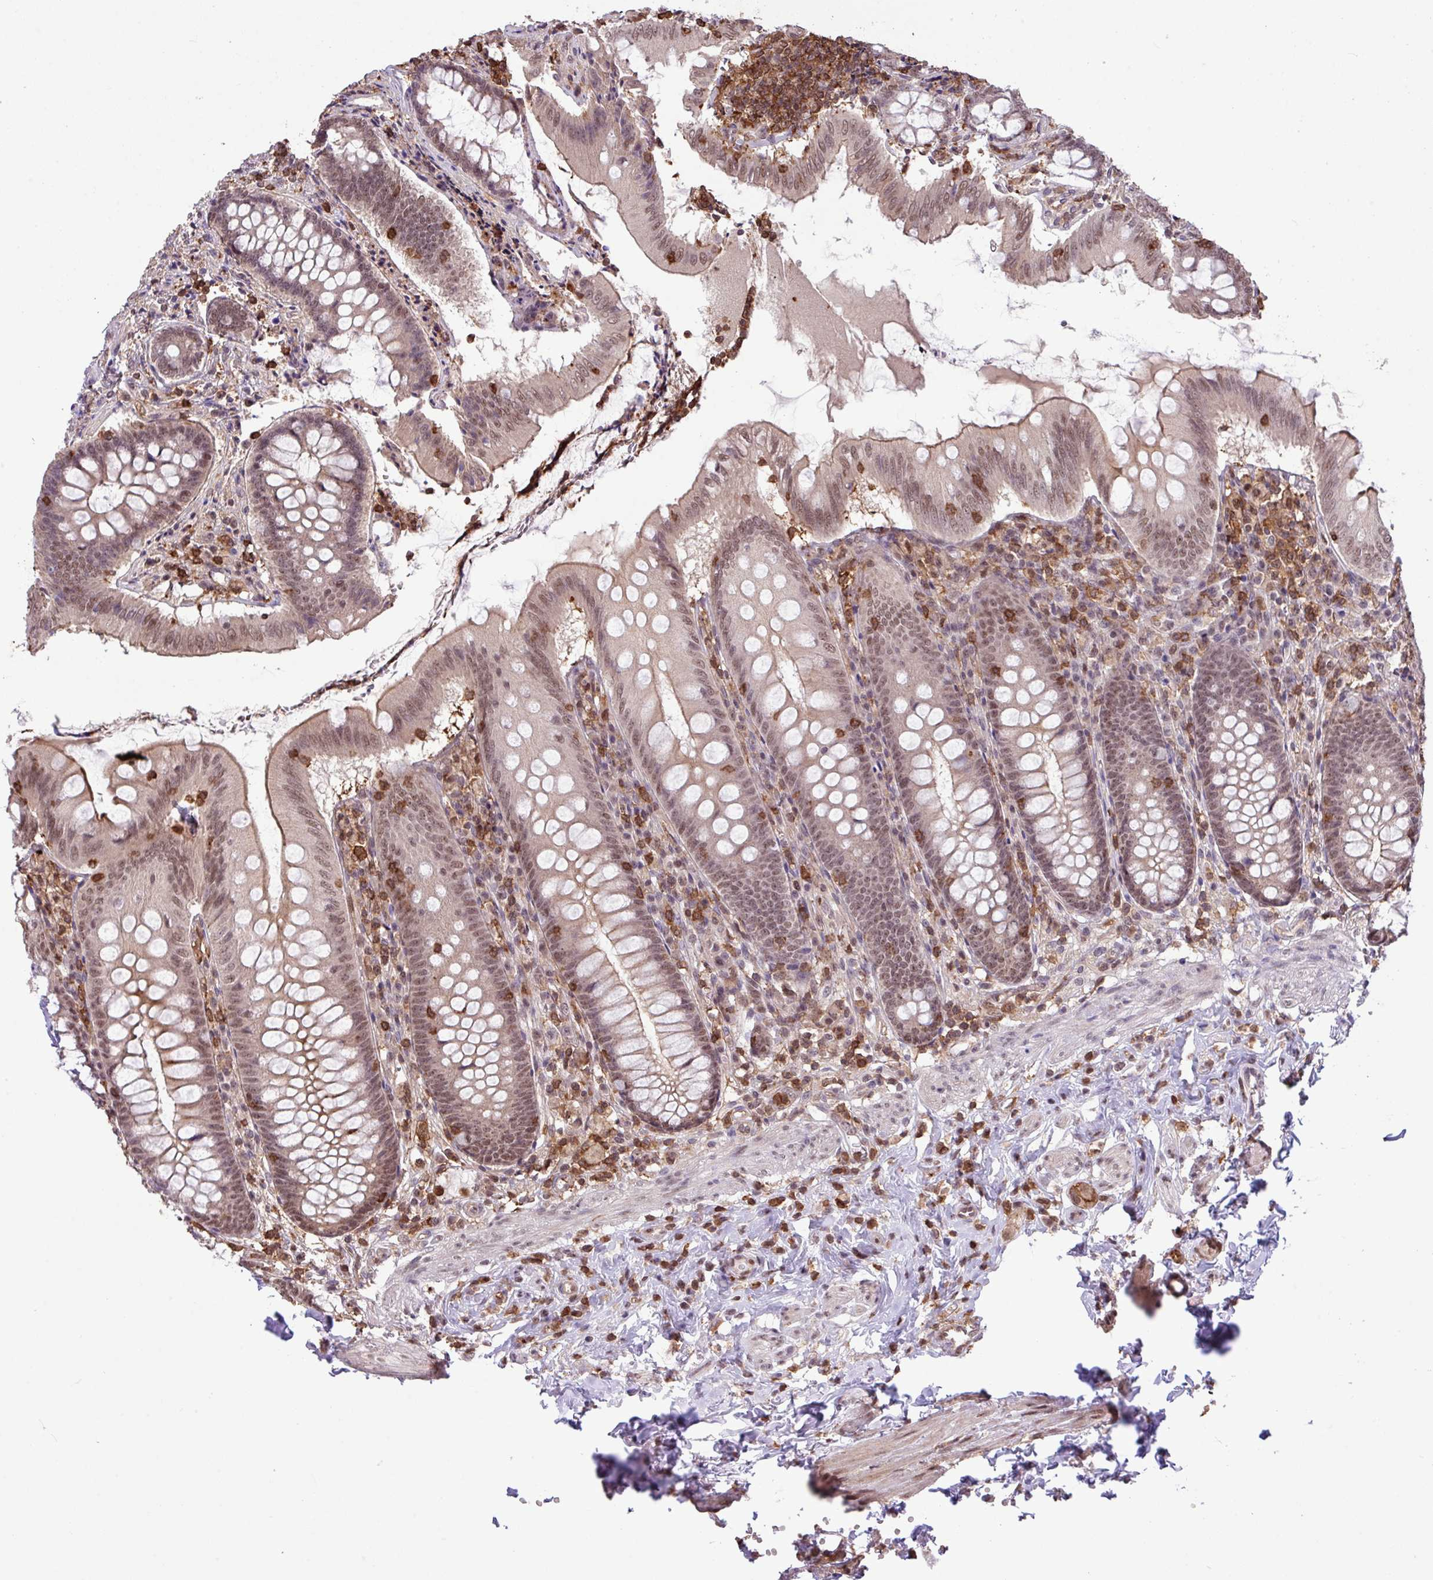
{"staining": {"intensity": "weak", "quantity": ">75%", "location": "nuclear"}, "tissue": "appendix", "cell_type": "Glandular cells", "image_type": "normal", "snomed": [{"axis": "morphology", "description": "Normal tissue, NOS"}, {"axis": "topography", "description": "Appendix"}], "caption": "IHC of benign human appendix exhibits low levels of weak nuclear positivity in about >75% of glandular cells. The staining was performed using DAB (3,3'-diaminobenzidine) to visualize the protein expression in brown, while the nuclei were stained in blue with hematoxylin (Magnification: 20x).", "gene": "GON7", "patient": {"sex": "female", "age": 51}}